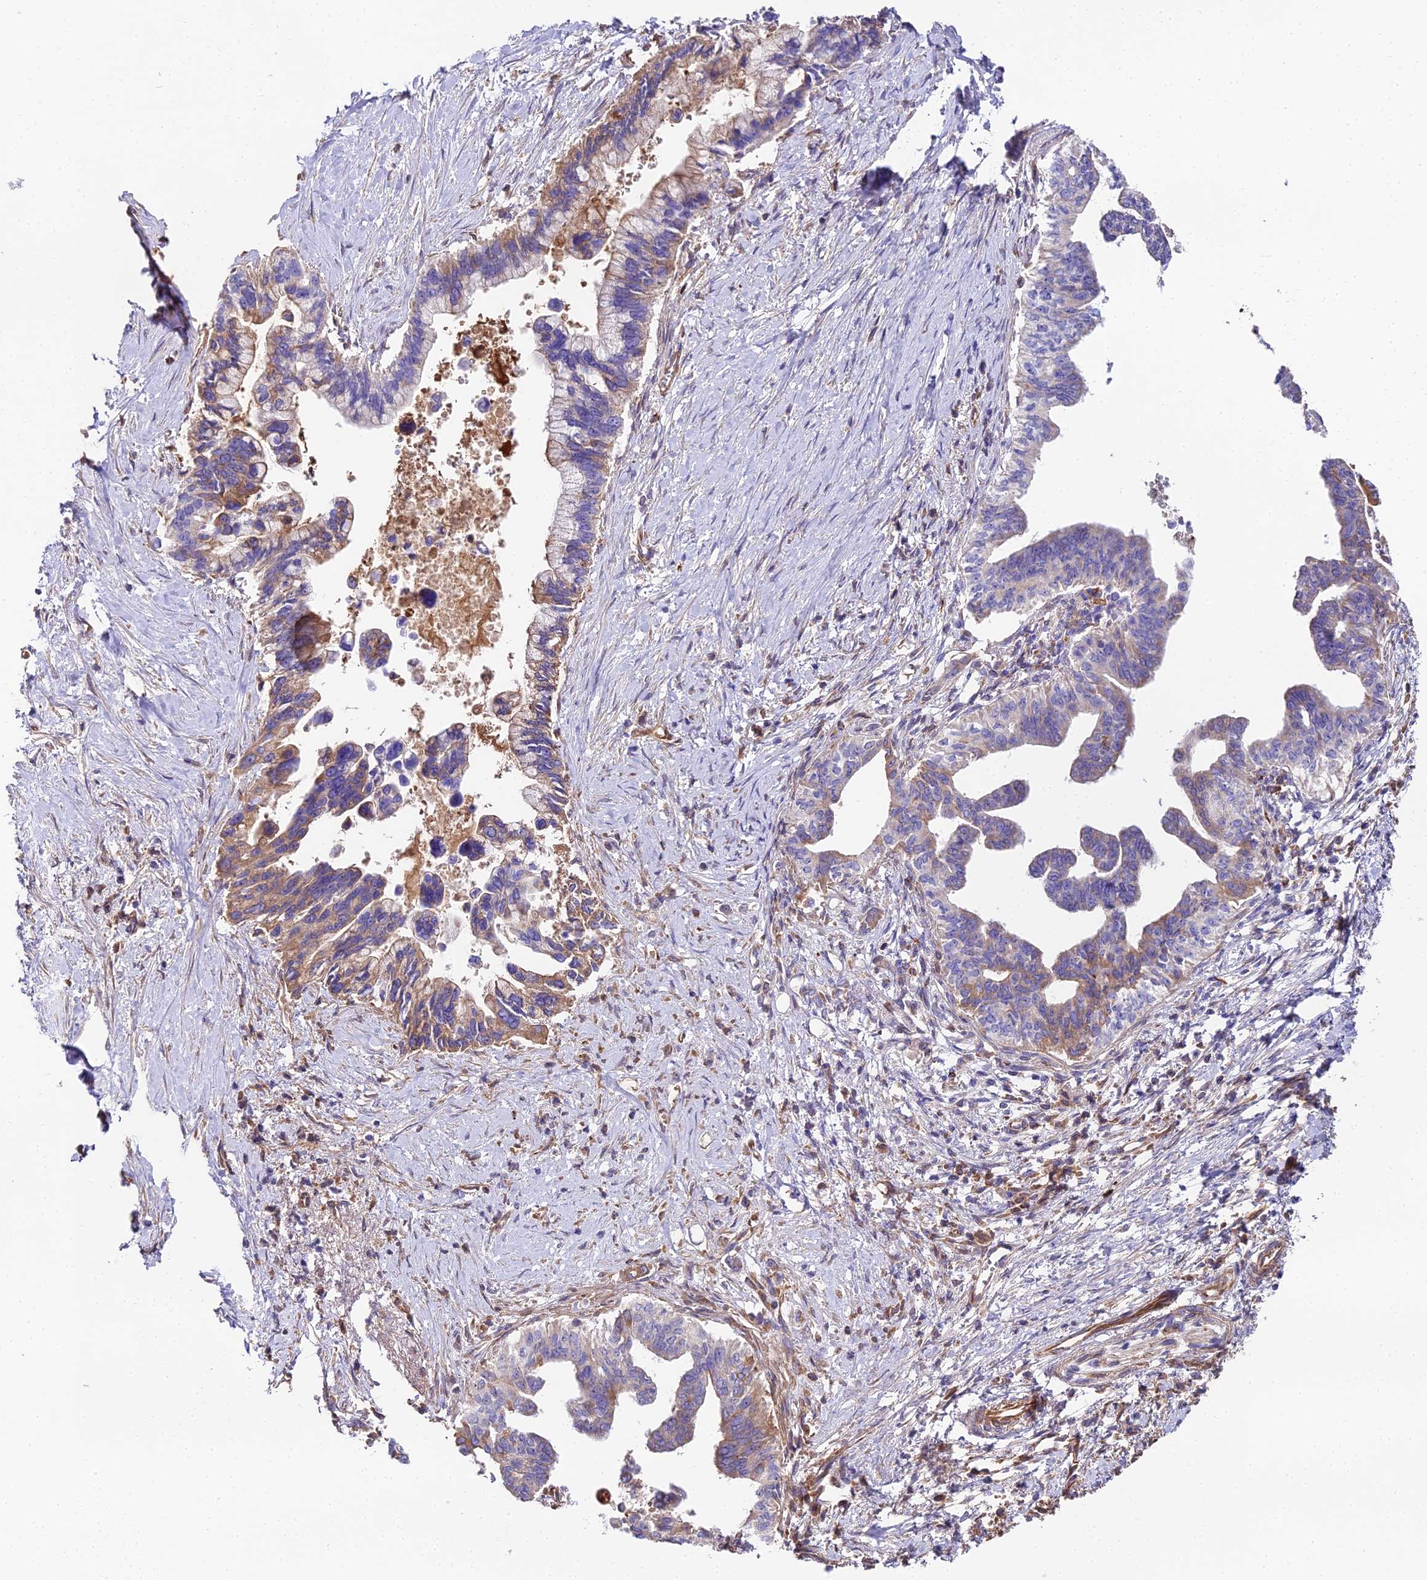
{"staining": {"intensity": "moderate", "quantity": "25%-75%", "location": "cytoplasmic/membranous"}, "tissue": "pancreatic cancer", "cell_type": "Tumor cells", "image_type": "cancer", "snomed": [{"axis": "morphology", "description": "Adenocarcinoma, NOS"}, {"axis": "topography", "description": "Pancreas"}], "caption": "There is medium levels of moderate cytoplasmic/membranous staining in tumor cells of adenocarcinoma (pancreatic), as demonstrated by immunohistochemical staining (brown color).", "gene": "BEX4", "patient": {"sex": "female", "age": 83}}